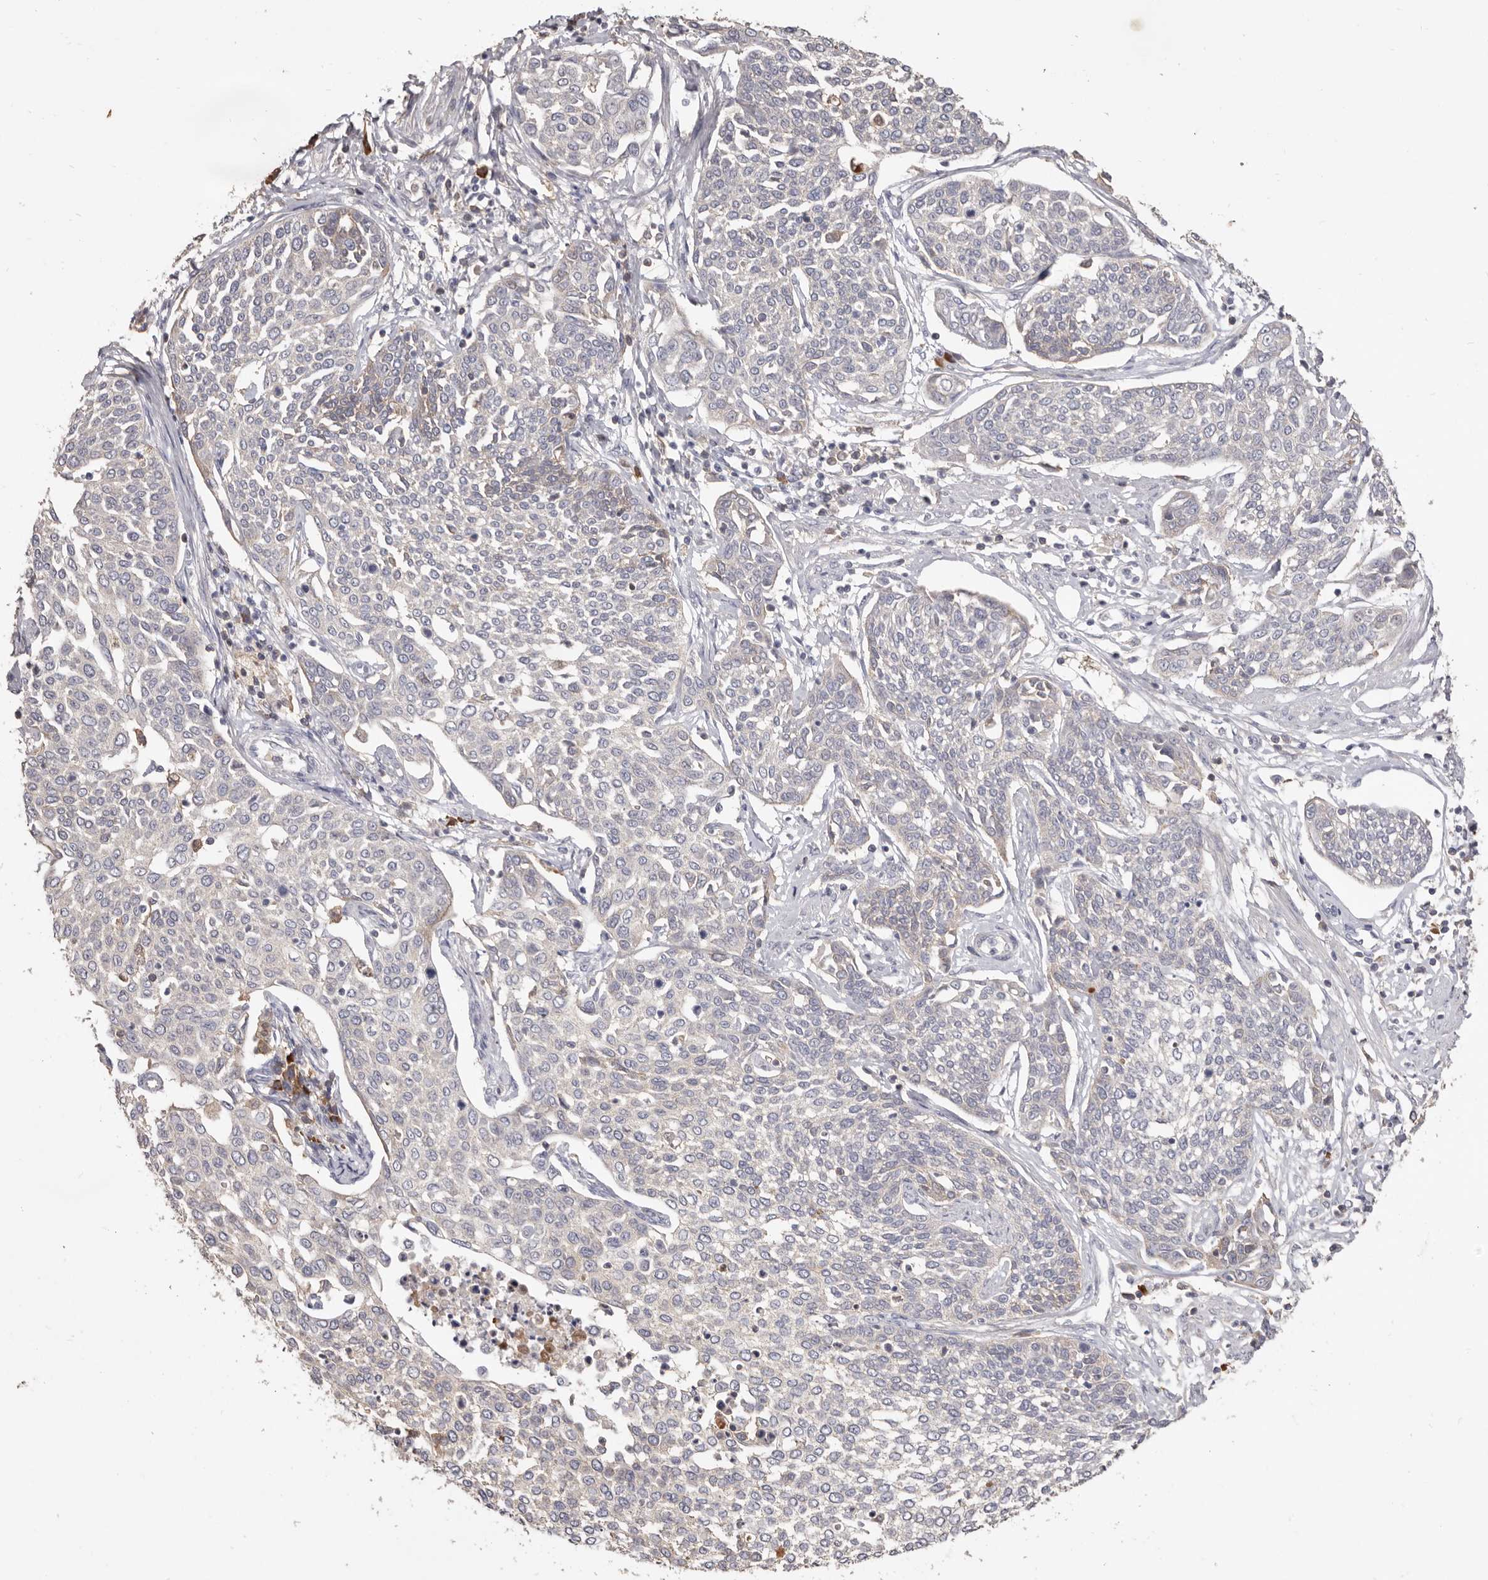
{"staining": {"intensity": "negative", "quantity": "none", "location": "none"}, "tissue": "cervical cancer", "cell_type": "Tumor cells", "image_type": "cancer", "snomed": [{"axis": "morphology", "description": "Squamous cell carcinoma, NOS"}, {"axis": "topography", "description": "Cervix"}], "caption": "High power microscopy histopathology image of an immunohistochemistry (IHC) photomicrograph of cervical cancer, revealing no significant expression in tumor cells. (DAB (3,3'-diaminobenzidine) immunohistochemistry (IHC) visualized using brightfield microscopy, high magnification).", "gene": "HCAR2", "patient": {"sex": "female", "age": 34}}